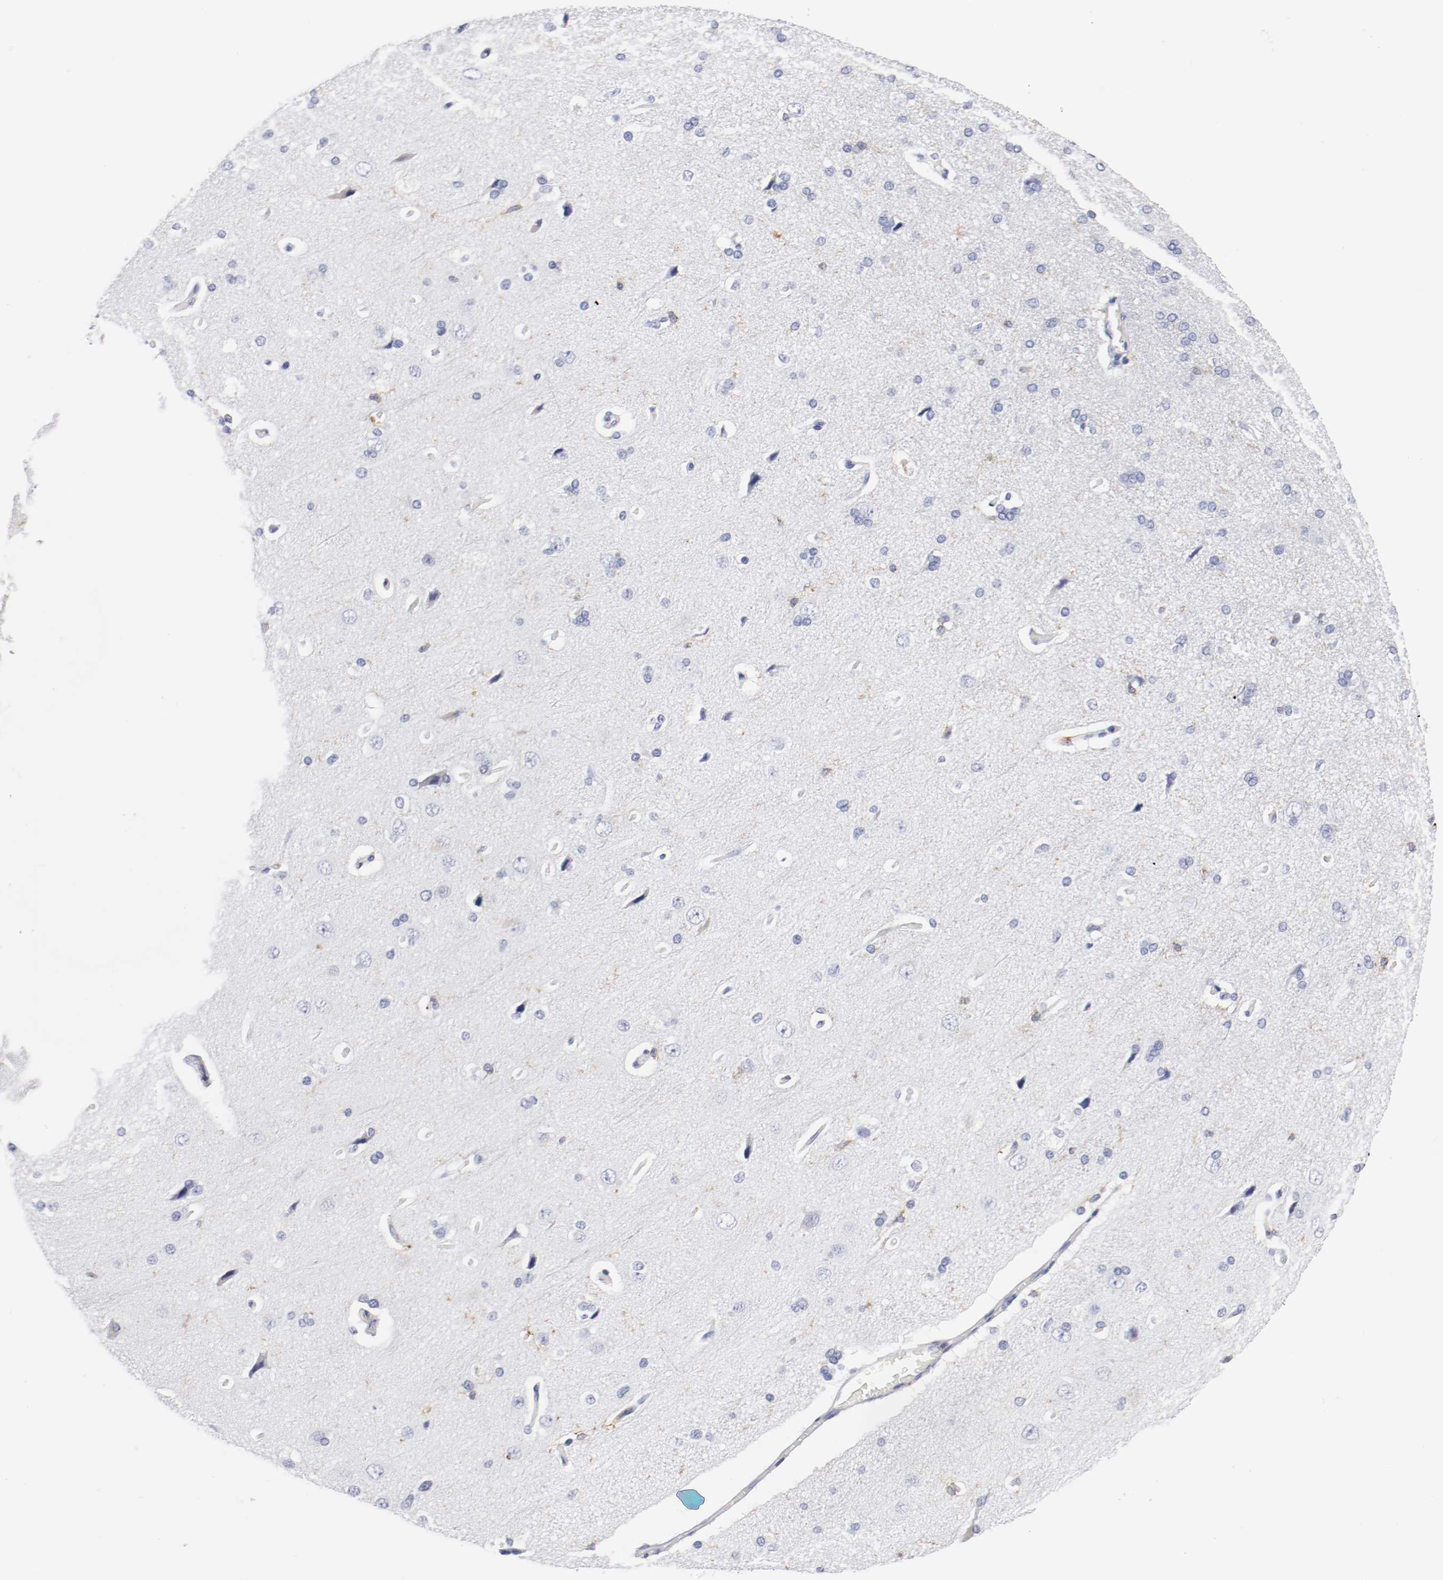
{"staining": {"intensity": "negative", "quantity": "none", "location": "none"}, "tissue": "cerebral cortex", "cell_type": "Endothelial cells", "image_type": "normal", "snomed": [{"axis": "morphology", "description": "Normal tissue, NOS"}, {"axis": "topography", "description": "Cerebral cortex"}], "caption": "The micrograph reveals no staining of endothelial cells in normal cerebral cortex. (Brightfield microscopy of DAB (3,3'-diaminobenzidine) immunohistochemistry (IHC) at high magnification).", "gene": "ITGAX", "patient": {"sex": "male", "age": 62}}